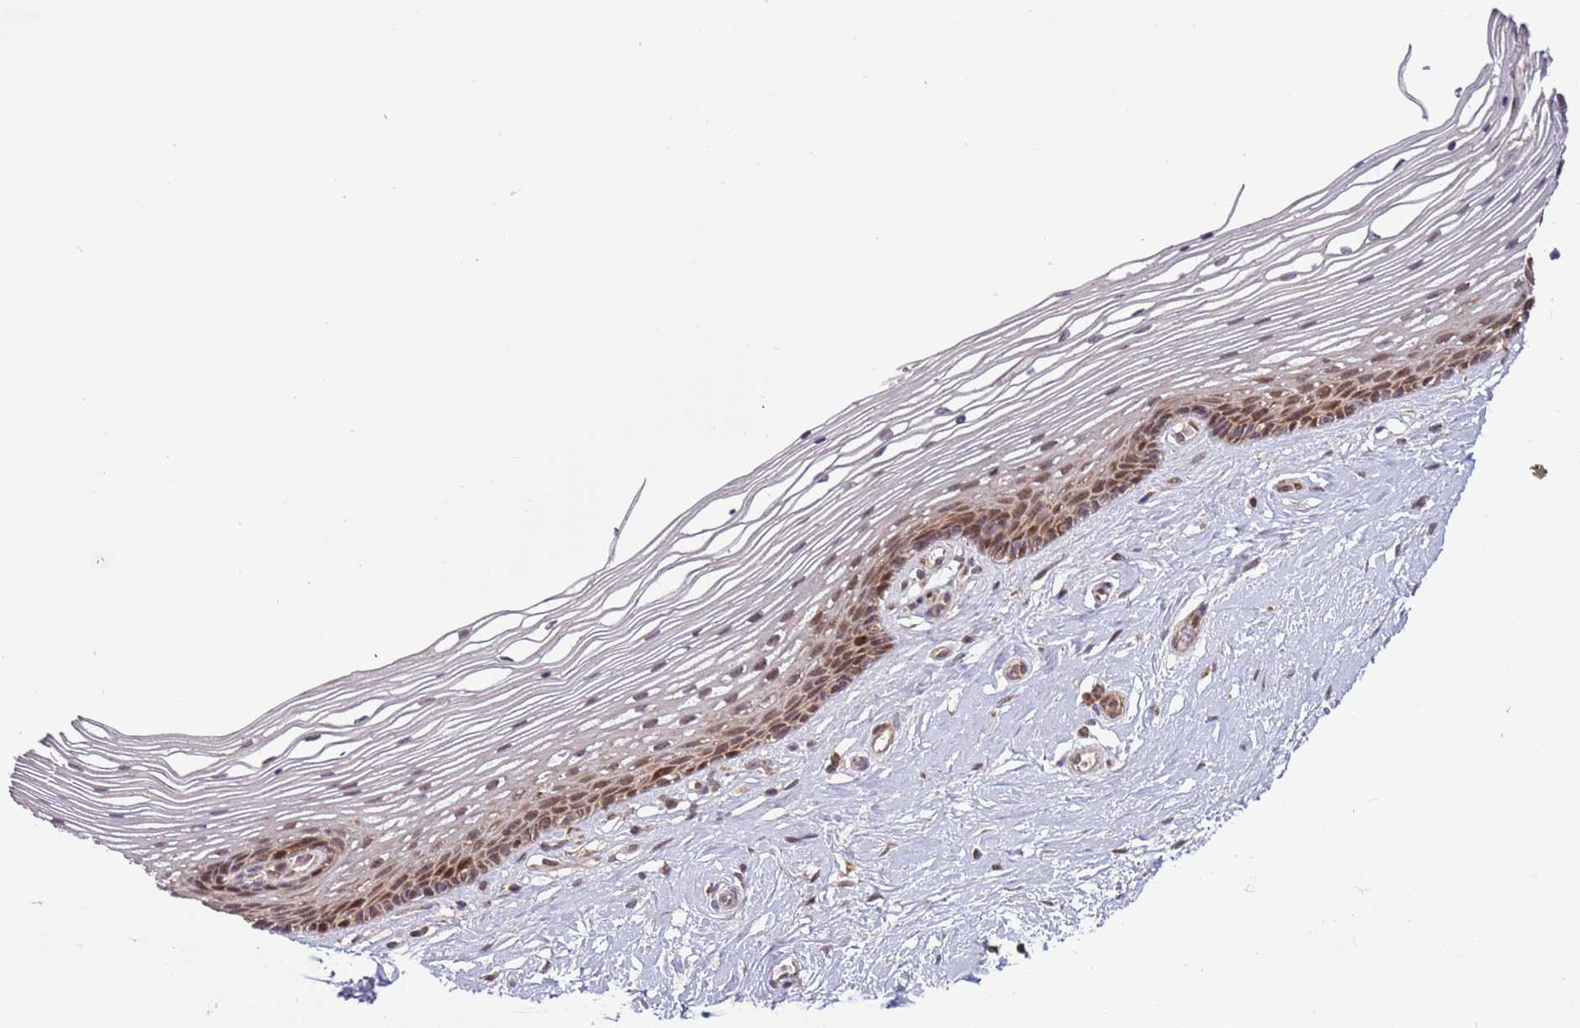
{"staining": {"intensity": "moderate", "quantity": "25%-75%", "location": "cytoplasmic/membranous"}, "tissue": "vagina", "cell_type": "Squamous epithelial cells", "image_type": "normal", "snomed": [{"axis": "morphology", "description": "Normal tissue, NOS"}, {"axis": "topography", "description": "Vagina"}], "caption": "Vagina was stained to show a protein in brown. There is medium levels of moderate cytoplasmic/membranous positivity in approximately 25%-75% of squamous epithelial cells. The staining is performed using DAB (3,3'-diaminobenzidine) brown chromogen to label protein expression. The nuclei are counter-stained blue using hematoxylin.", "gene": "RCOR2", "patient": {"sex": "female", "age": 46}}